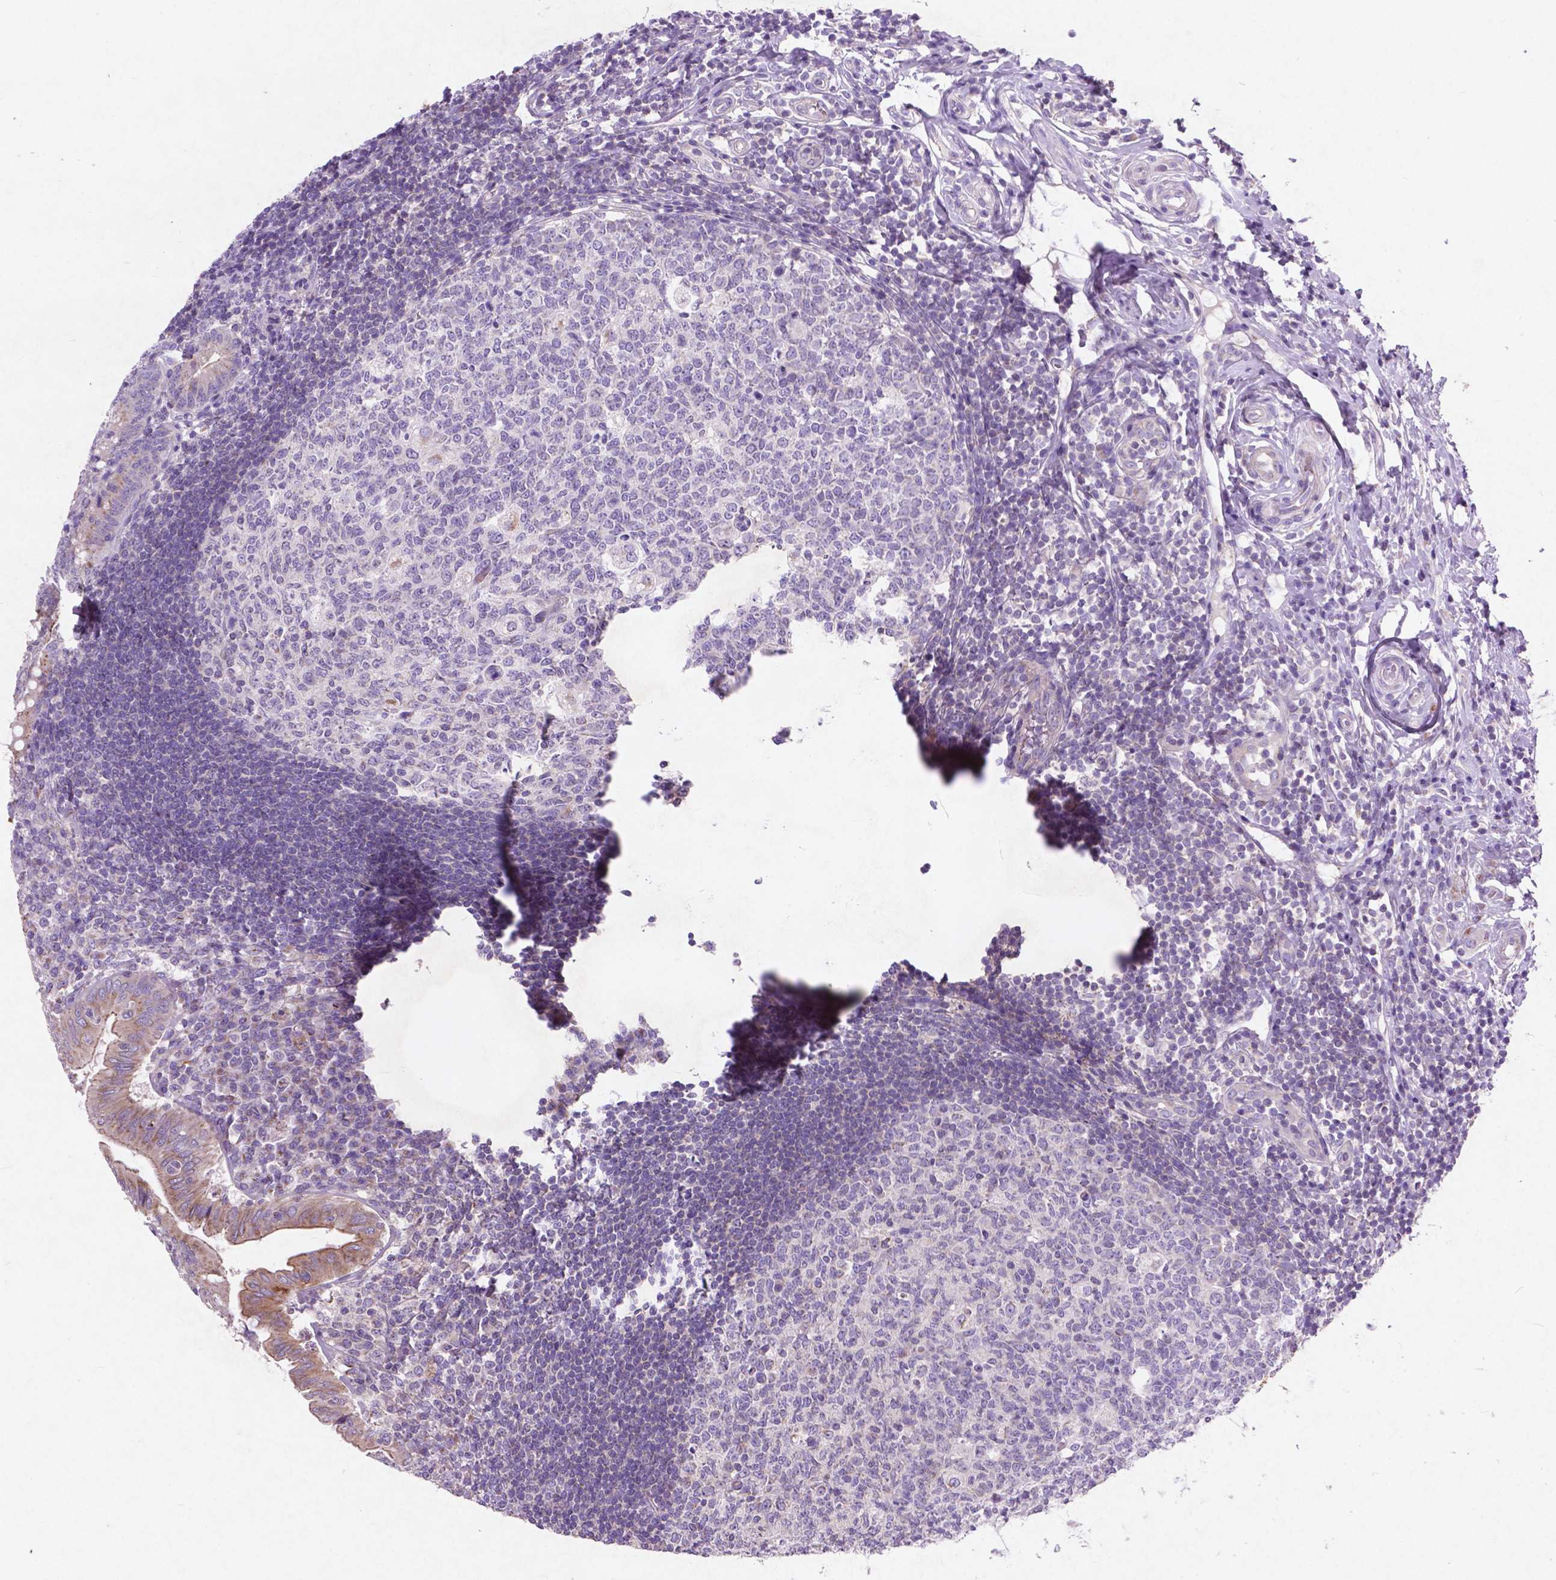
{"staining": {"intensity": "weak", "quantity": ">75%", "location": "cytoplasmic/membranous"}, "tissue": "appendix", "cell_type": "Glandular cells", "image_type": "normal", "snomed": [{"axis": "morphology", "description": "Normal tissue, NOS"}, {"axis": "morphology", "description": "Inflammation, NOS"}, {"axis": "topography", "description": "Appendix"}], "caption": "Protein analysis of benign appendix exhibits weak cytoplasmic/membranous staining in about >75% of glandular cells.", "gene": "ATG4D", "patient": {"sex": "male", "age": 16}}